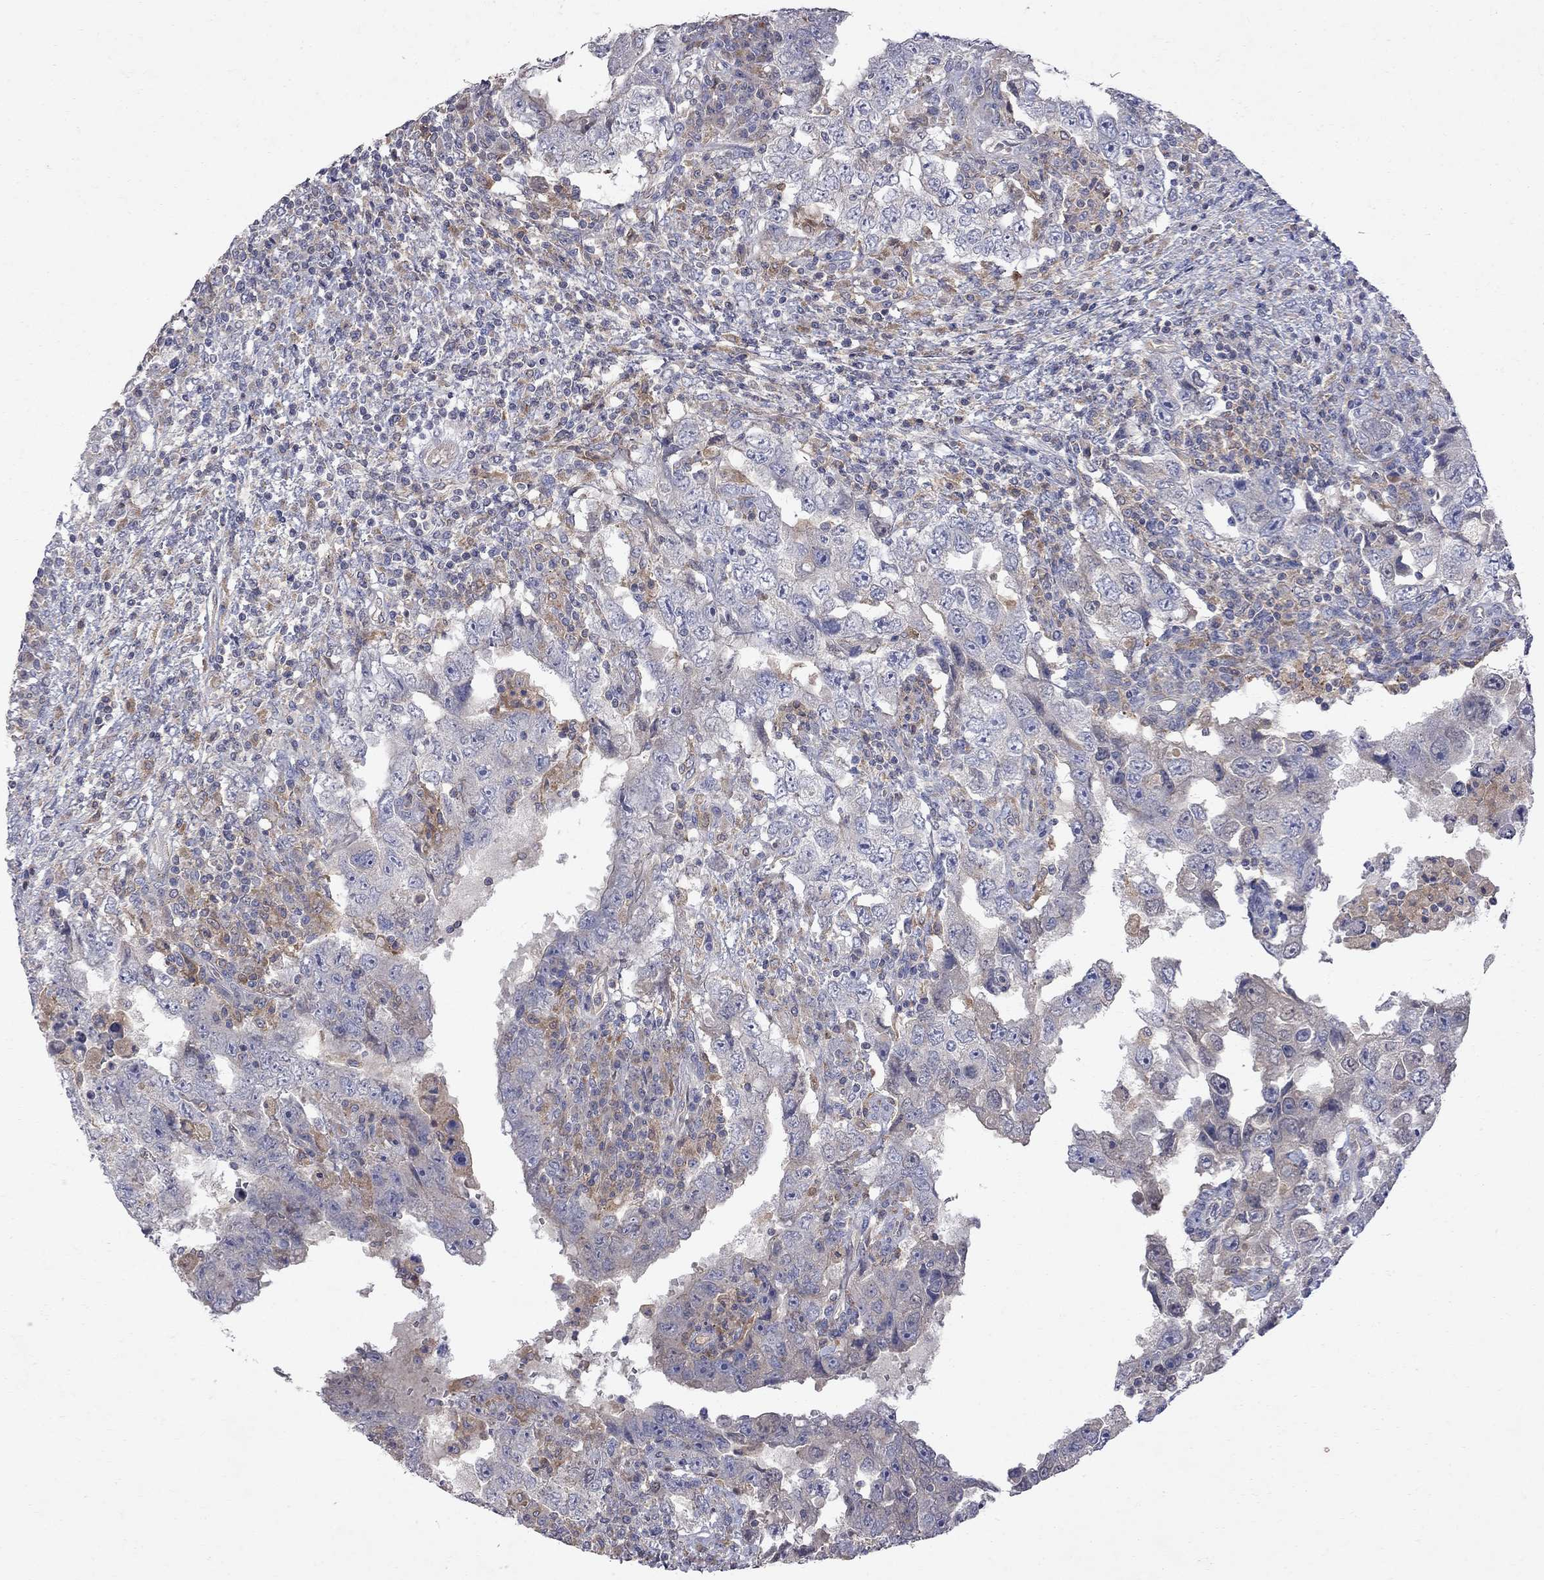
{"staining": {"intensity": "negative", "quantity": "none", "location": "none"}, "tissue": "testis cancer", "cell_type": "Tumor cells", "image_type": "cancer", "snomed": [{"axis": "morphology", "description": "Carcinoma, Embryonal, NOS"}, {"axis": "topography", "description": "Testis"}], "caption": "Protein analysis of testis cancer (embryonal carcinoma) displays no significant staining in tumor cells. (DAB IHC, high magnification).", "gene": "ABI3", "patient": {"sex": "male", "age": 26}}